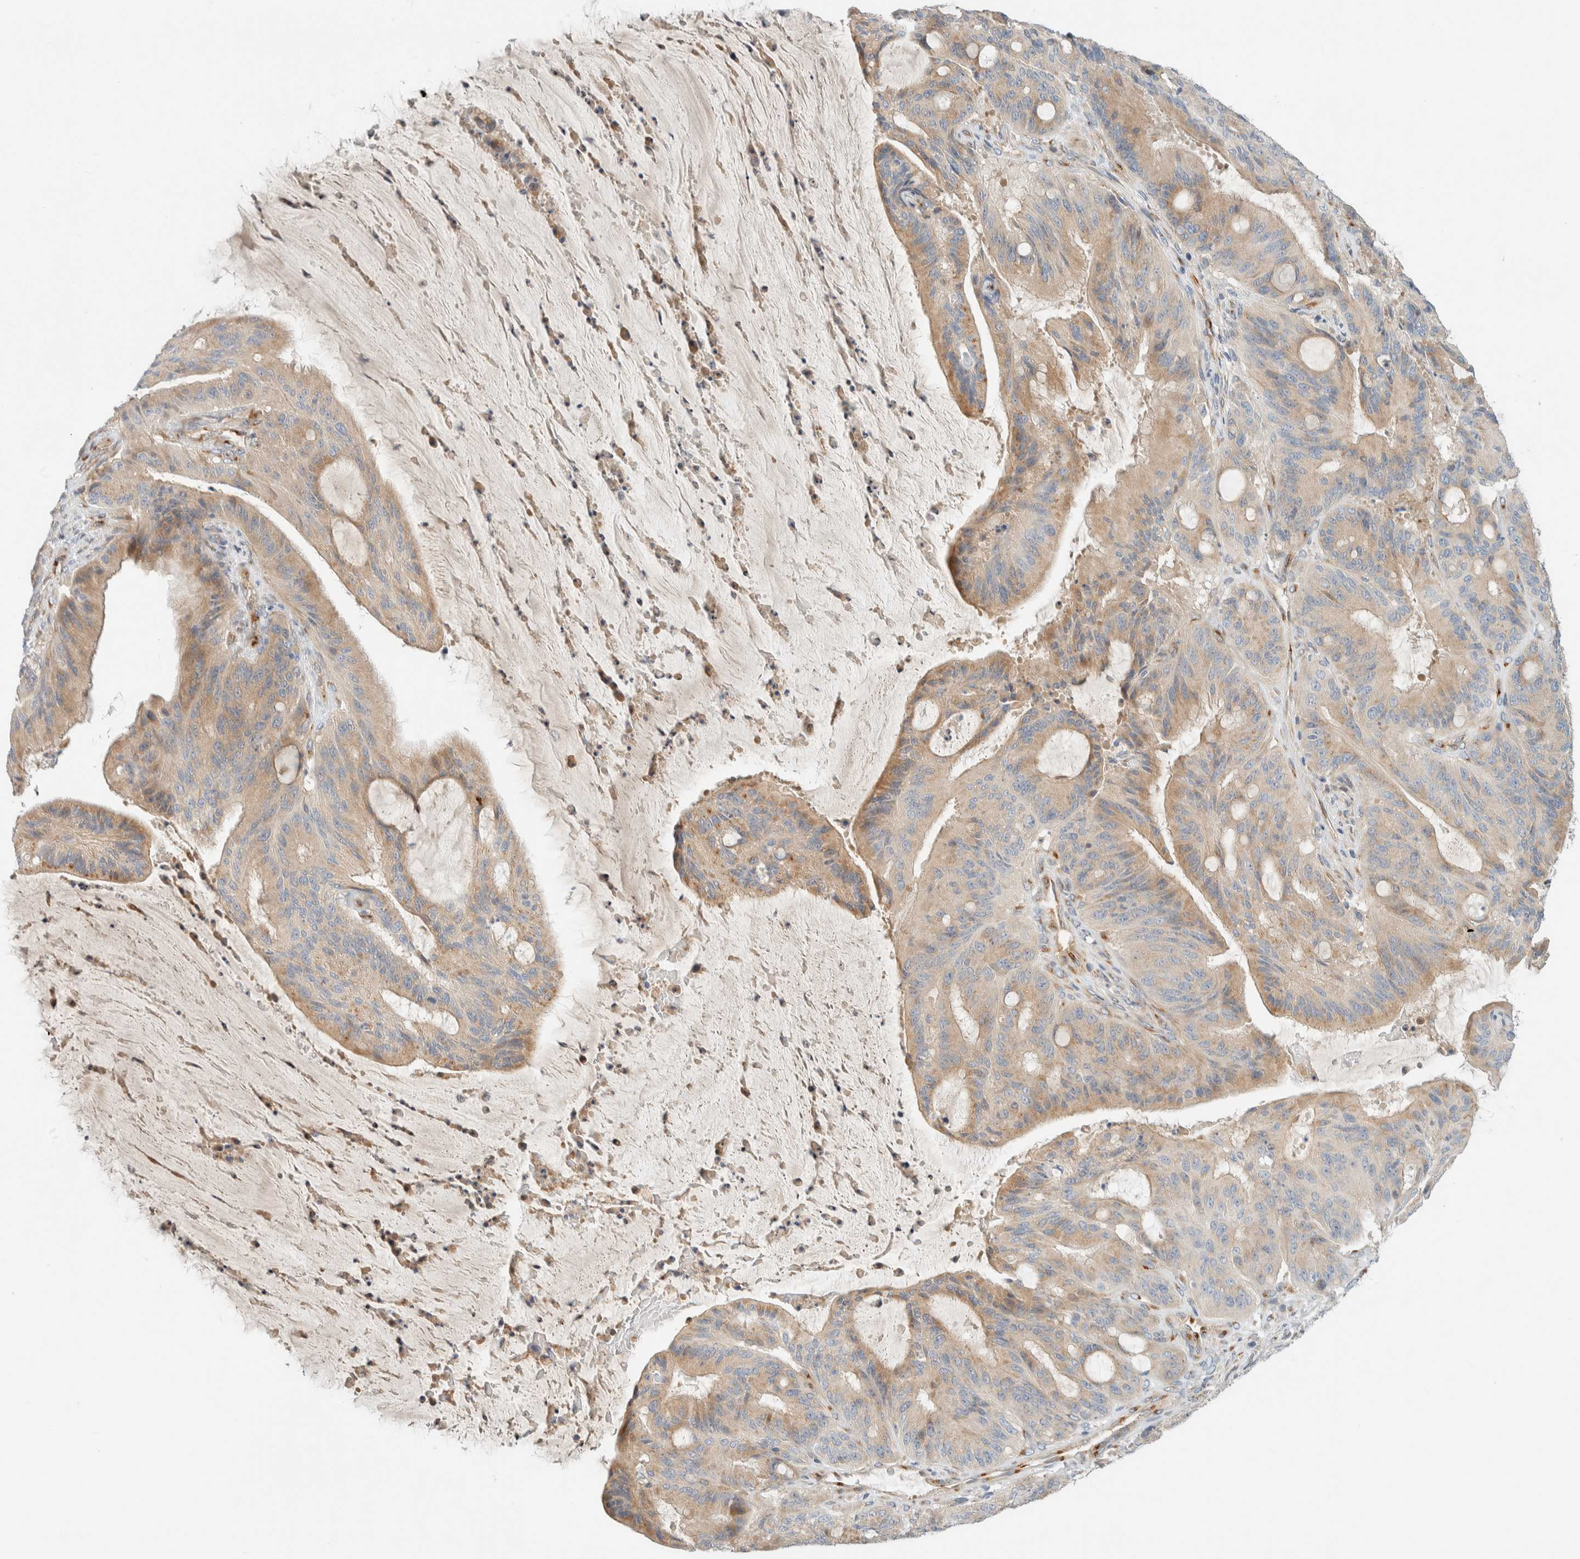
{"staining": {"intensity": "weak", "quantity": ">75%", "location": "cytoplasmic/membranous"}, "tissue": "liver cancer", "cell_type": "Tumor cells", "image_type": "cancer", "snomed": [{"axis": "morphology", "description": "Normal tissue, NOS"}, {"axis": "morphology", "description": "Cholangiocarcinoma"}, {"axis": "topography", "description": "Liver"}, {"axis": "topography", "description": "Peripheral nerve tissue"}], "caption": "IHC histopathology image of neoplastic tissue: cholangiocarcinoma (liver) stained using IHC exhibits low levels of weak protein expression localized specifically in the cytoplasmic/membranous of tumor cells, appearing as a cytoplasmic/membranous brown color.", "gene": "TMEM184B", "patient": {"sex": "female", "age": 73}}